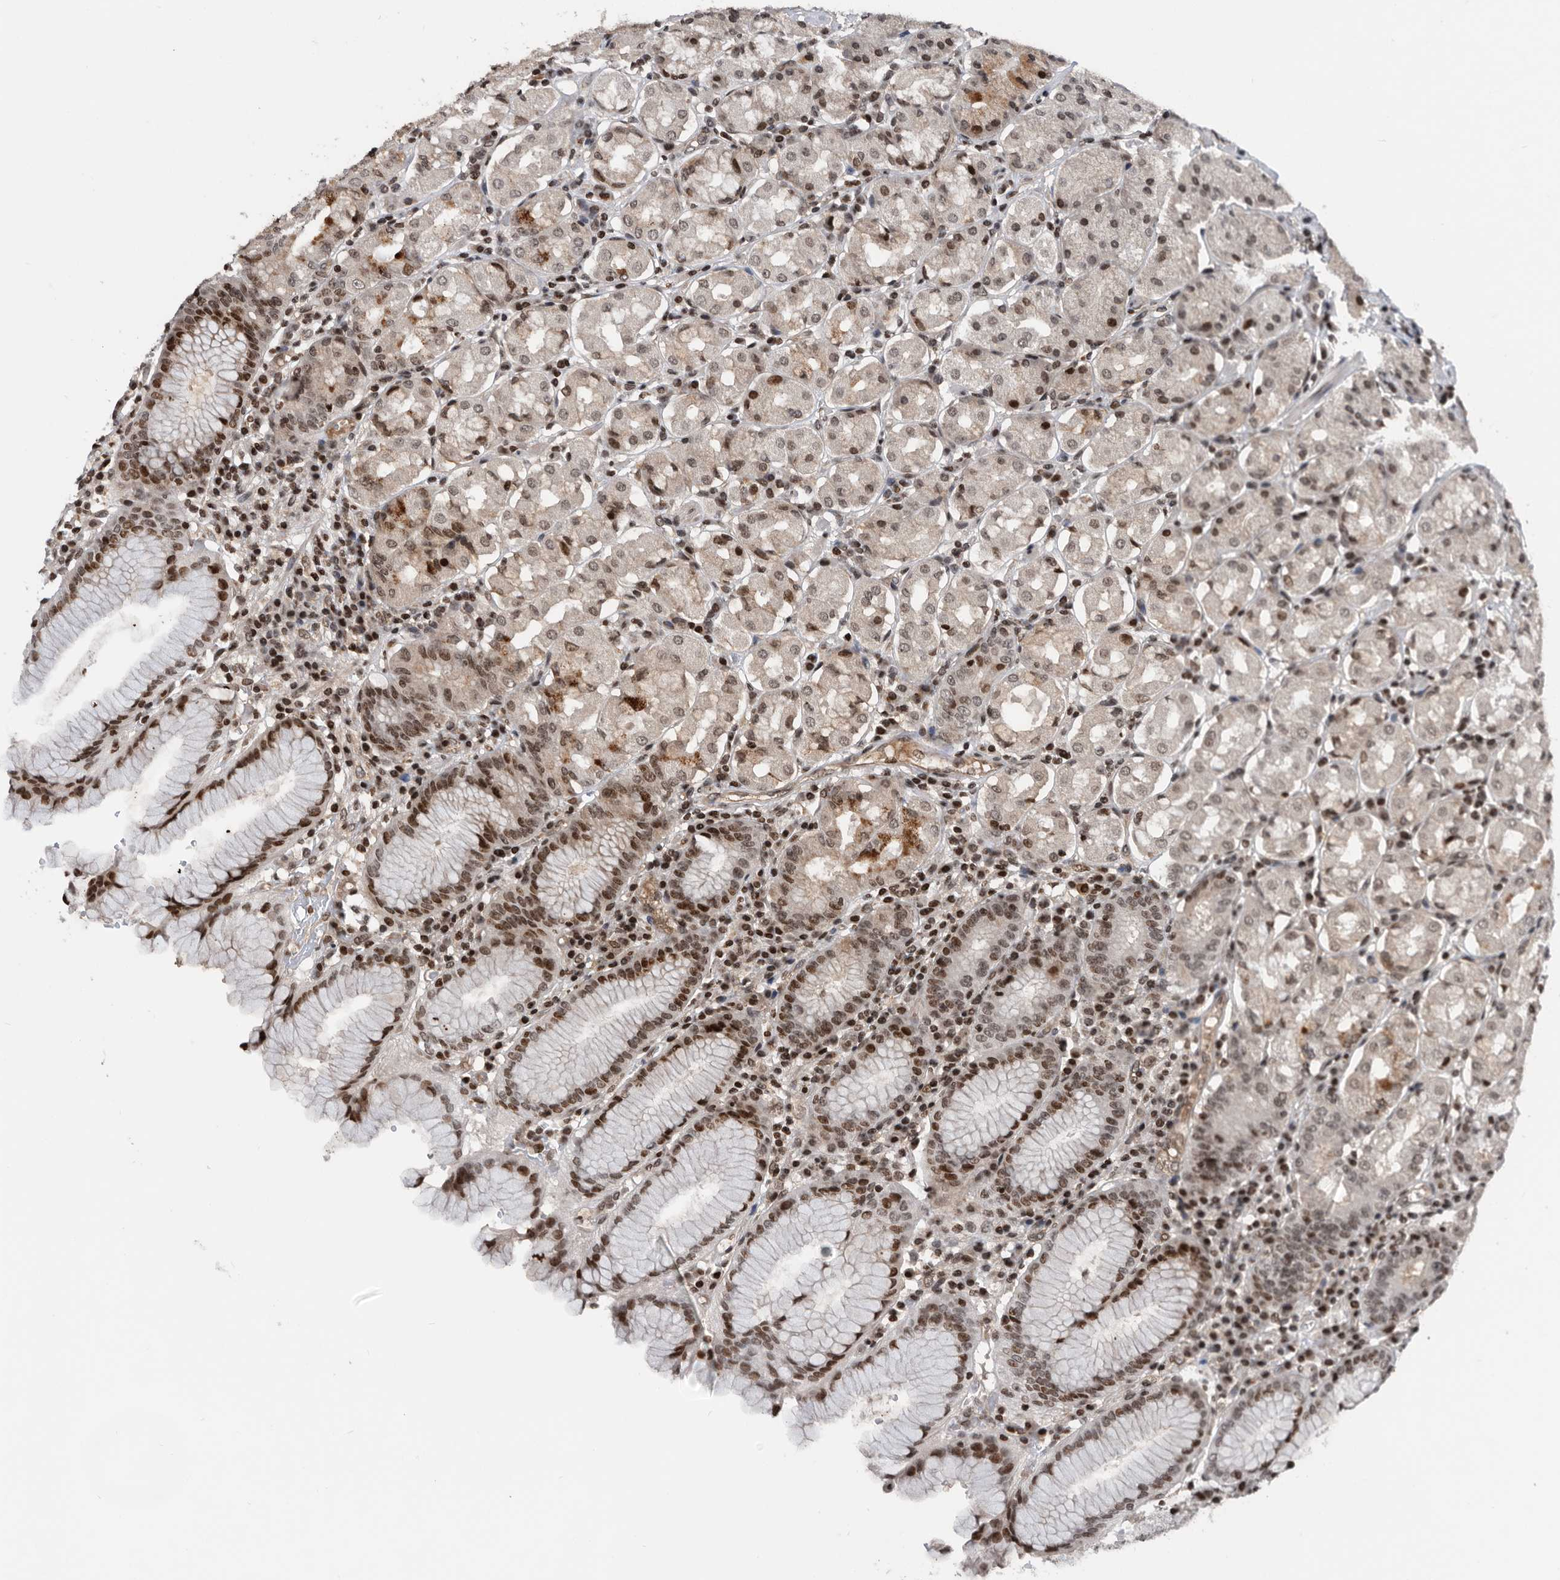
{"staining": {"intensity": "moderate", "quantity": "25%-75%", "location": "nuclear"}, "tissue": "stomach", "cell_type": "Glandular cells", "image_type": "normal", "snomed": [{"axis": "morphology", "description": "Normal tissue, NOS"}, {"axis": "topography", "description": "Stomach"}, {"axis": "topography", "description": "Stomach, lower"}], "caption": "Immunohistochemical staining of normal human stomach exhibits moderate nuclear protein staining in about 25%-75% of glandular cells. Nuclei are stained in blue.", "gene": "SNRNP48", "patient": {"sex": "female", "age": 56}}